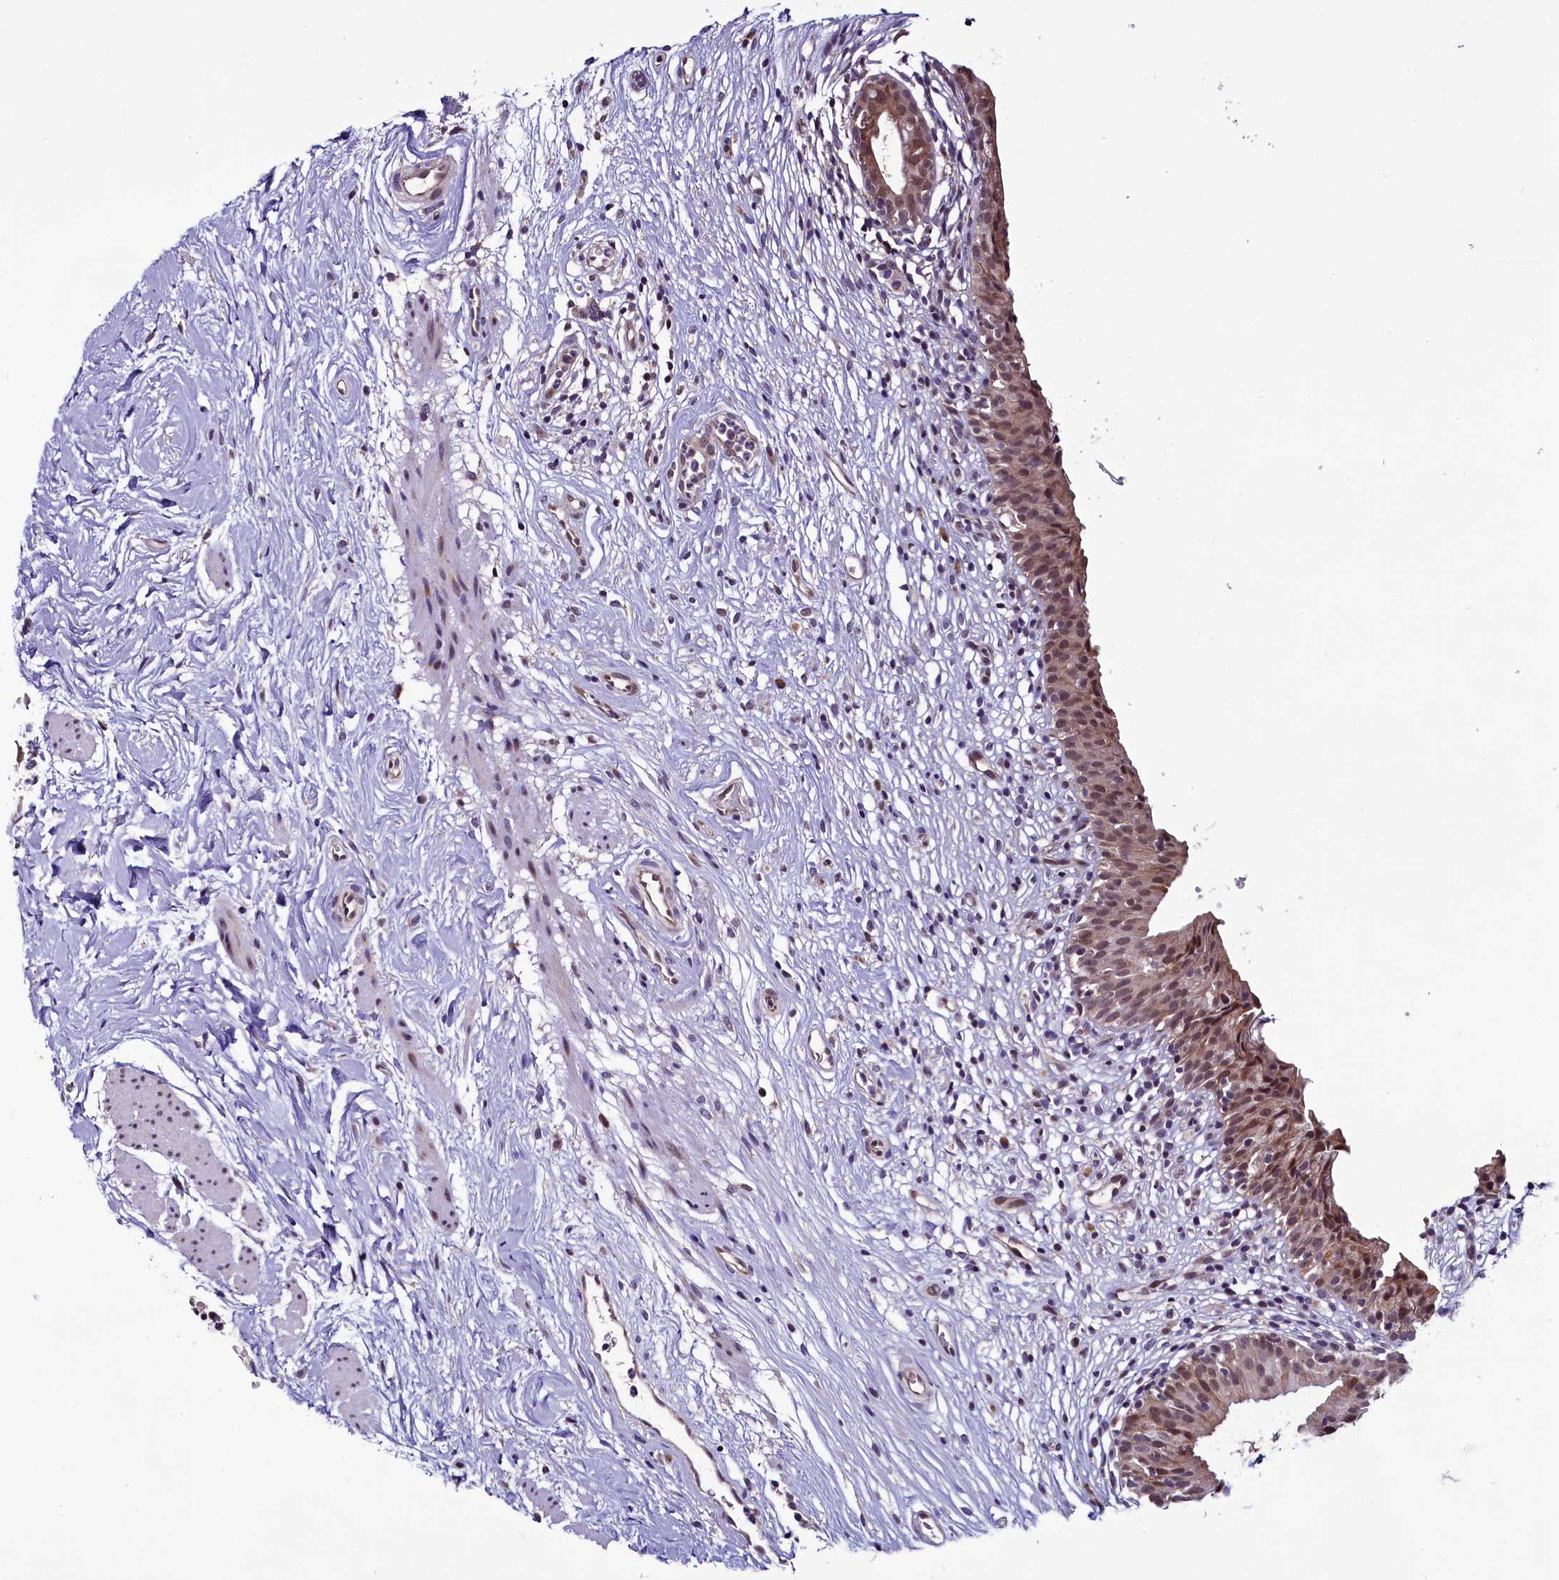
{"staining": {"intensity": "moderate", "quantity": ">75%", "location": "nuclear"}, "tissue": "urinary bladder", "cell_type": "Urothelial cells", "image_type": "normal", "snomed": [{"axis": "morphology", "description": "Normal tissue, NOS"}, {"axis": "morphology", "description": "Inflammation, NOS"}, {"axis": "topography", "description": "Urinary bladder"}], "caption": "Immunohistochemistry (IHC) micrograph of unremarkable human urinary bladder stained for a protein (brown), which reveals medium levels of moderate nuclear positivity in approximately >75% of urothelial cells.", "gene": "RPUSD2", "patient": {"sex": "male", "age": 63}}